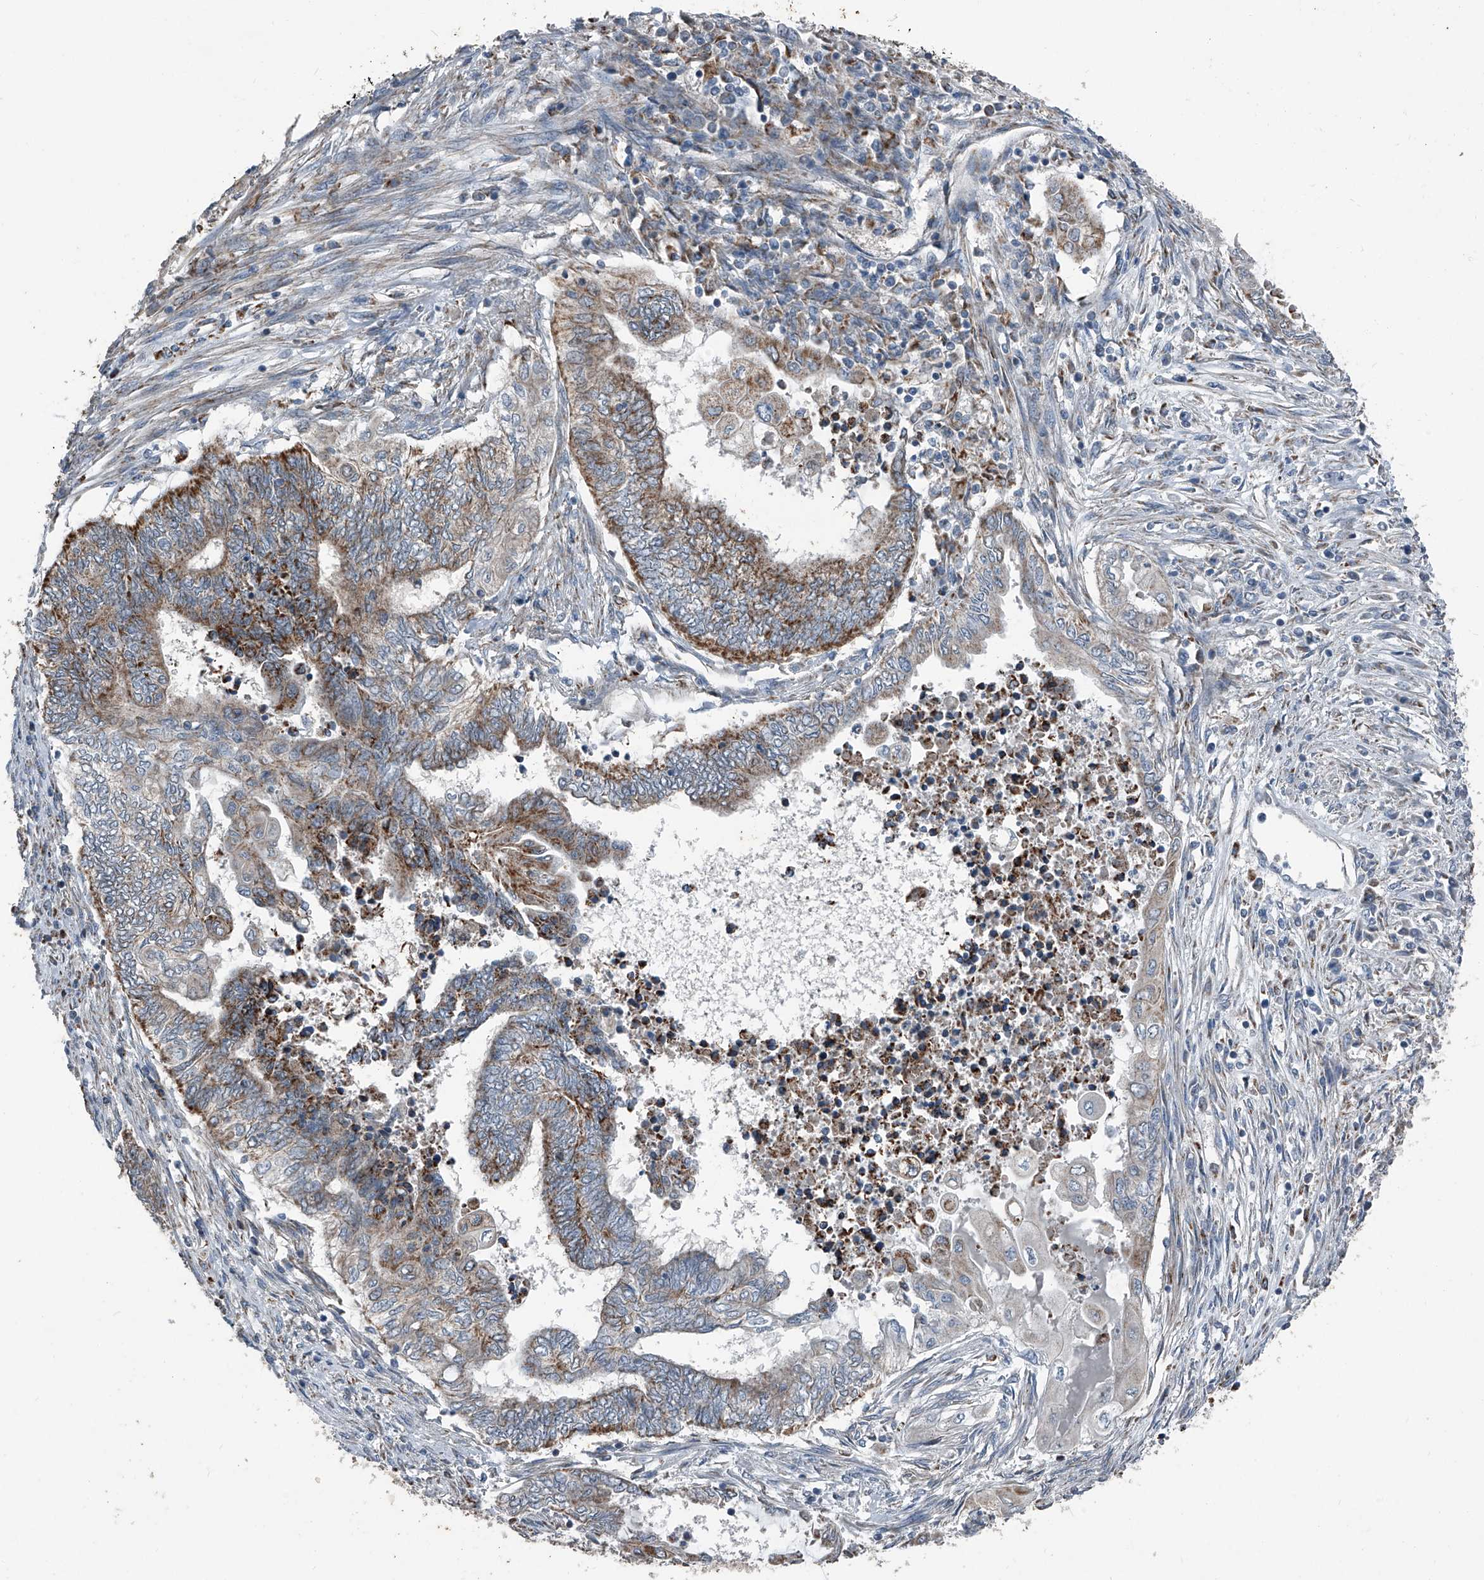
{"staining": {"intensity": "moderate", "quantity": ">75%", "location": "cytoplasmic/membranous"}, "tissue": "endometrial cancer", "cell_type": "Tumor cells", "image_type": "cancer", "snomed": [{"axis": "morphology", "description": "Adenocarcinoma, NOS"}, {"axis": "topography", "description": "Uterus"}, {"axis": "topography", "description": "Endometrium"}], "caption": "Human endometrial cancer (adenocarcinoma) stained with a brown dye exhibits moderate cytoplasmic/membranous positive staining in approximately >75% of tumor cells.", "gene": "CHRNA7", "patient": {"sex": "female", "age": 70}}